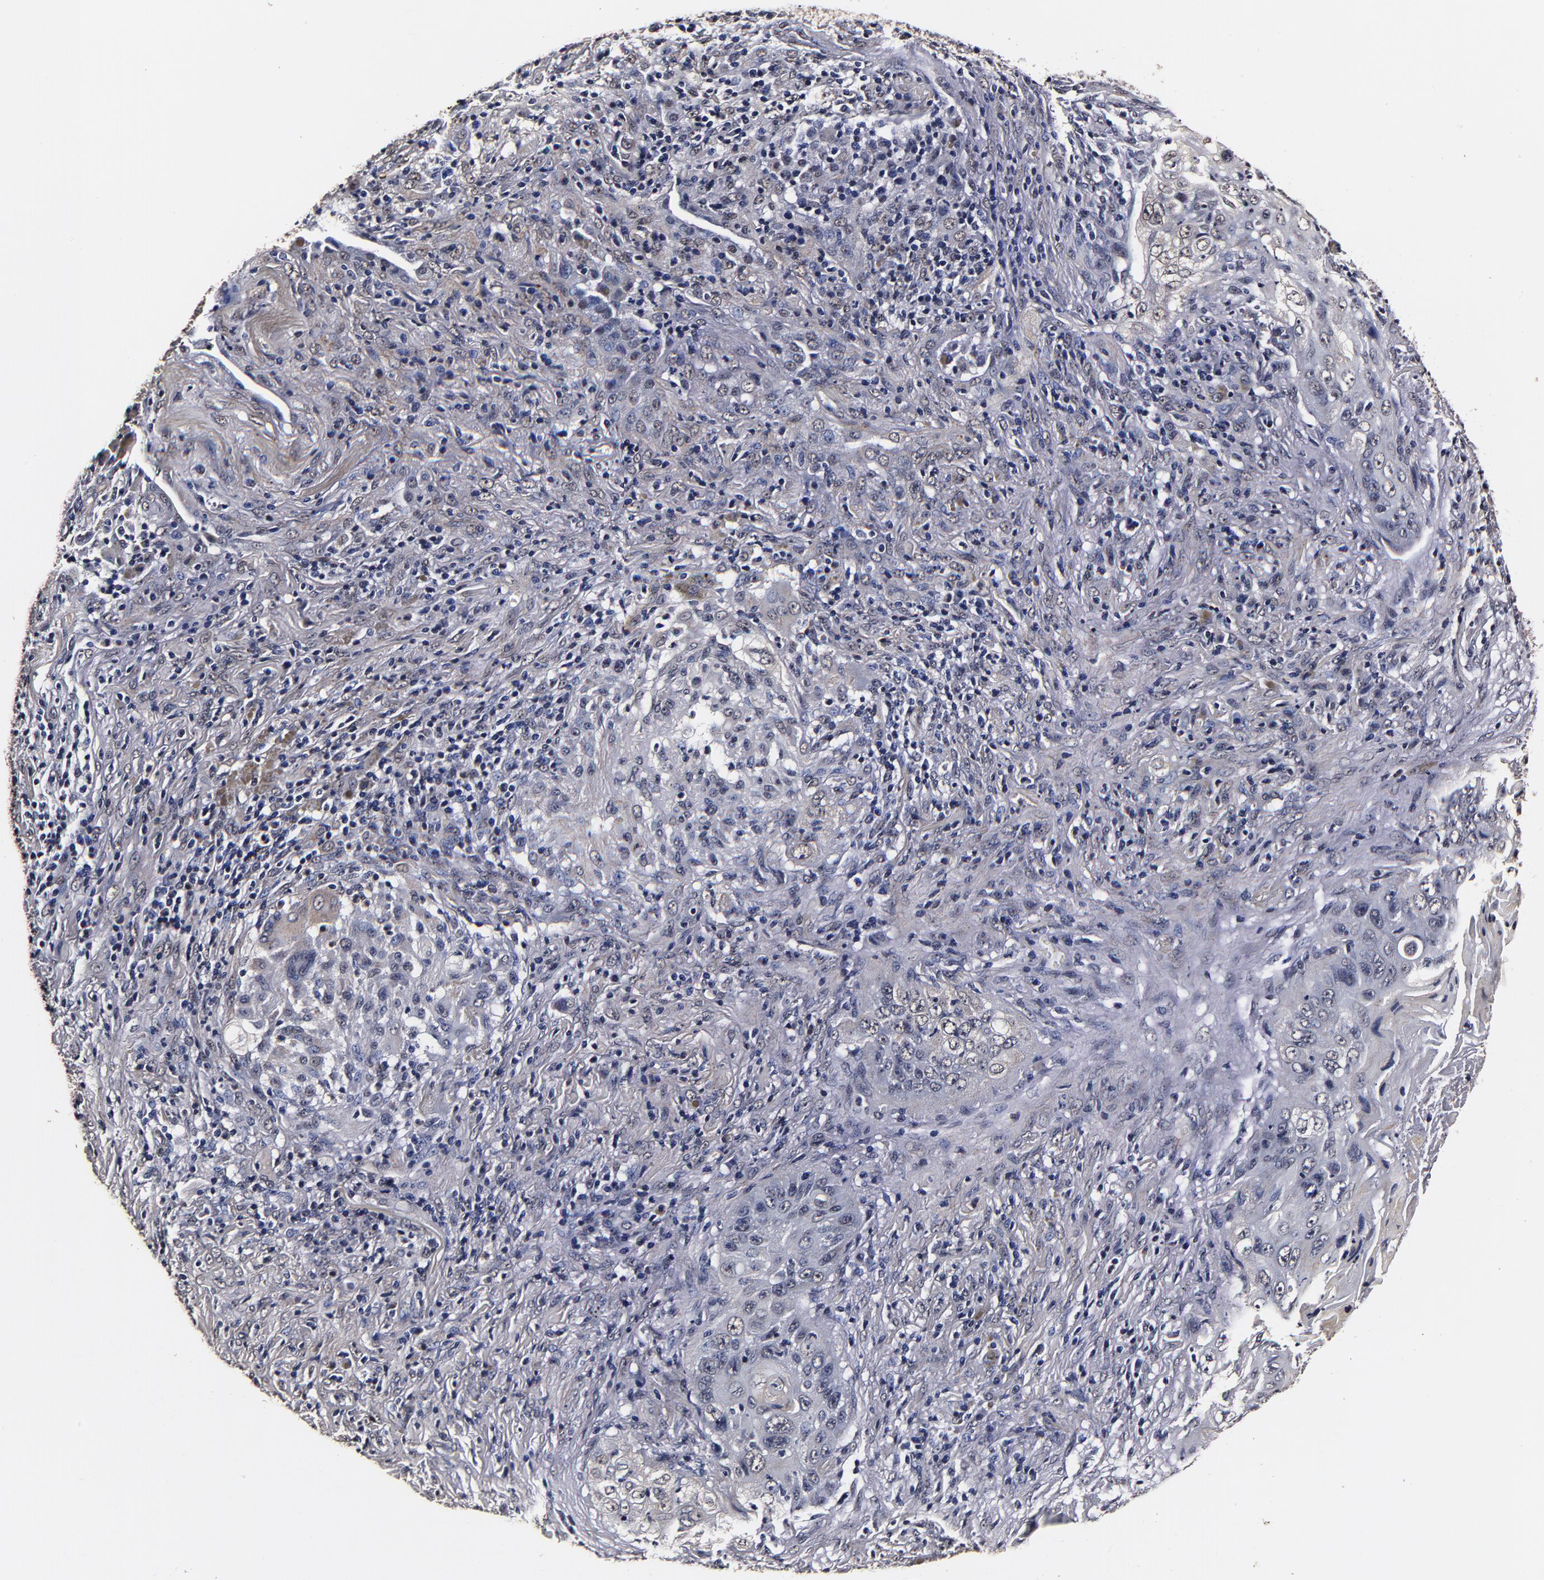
{"staining": {"intensity": "weak", "quantity": "<25%", "location": "cytoplasmic/membranous,nuclear"}, "tissue": "lung cancer", "cell_type": "Tumor cells", "image_type": "cancer", "snomed": [{"axis": "morphology", "description": "Squamous cell carcinoma, NOS"}, {"axis": "topography", "description": "Lung"}], "caption": "Tumor cells show no significant expression in lung cancer (squamous cell carcinoma). Brightfield microscopy of IHC stained with DAB (brown) and hematoxylin (blue), captured at high magnification.", "gene": "MMP15", "patient": {"sex": "female", "age": 67}}